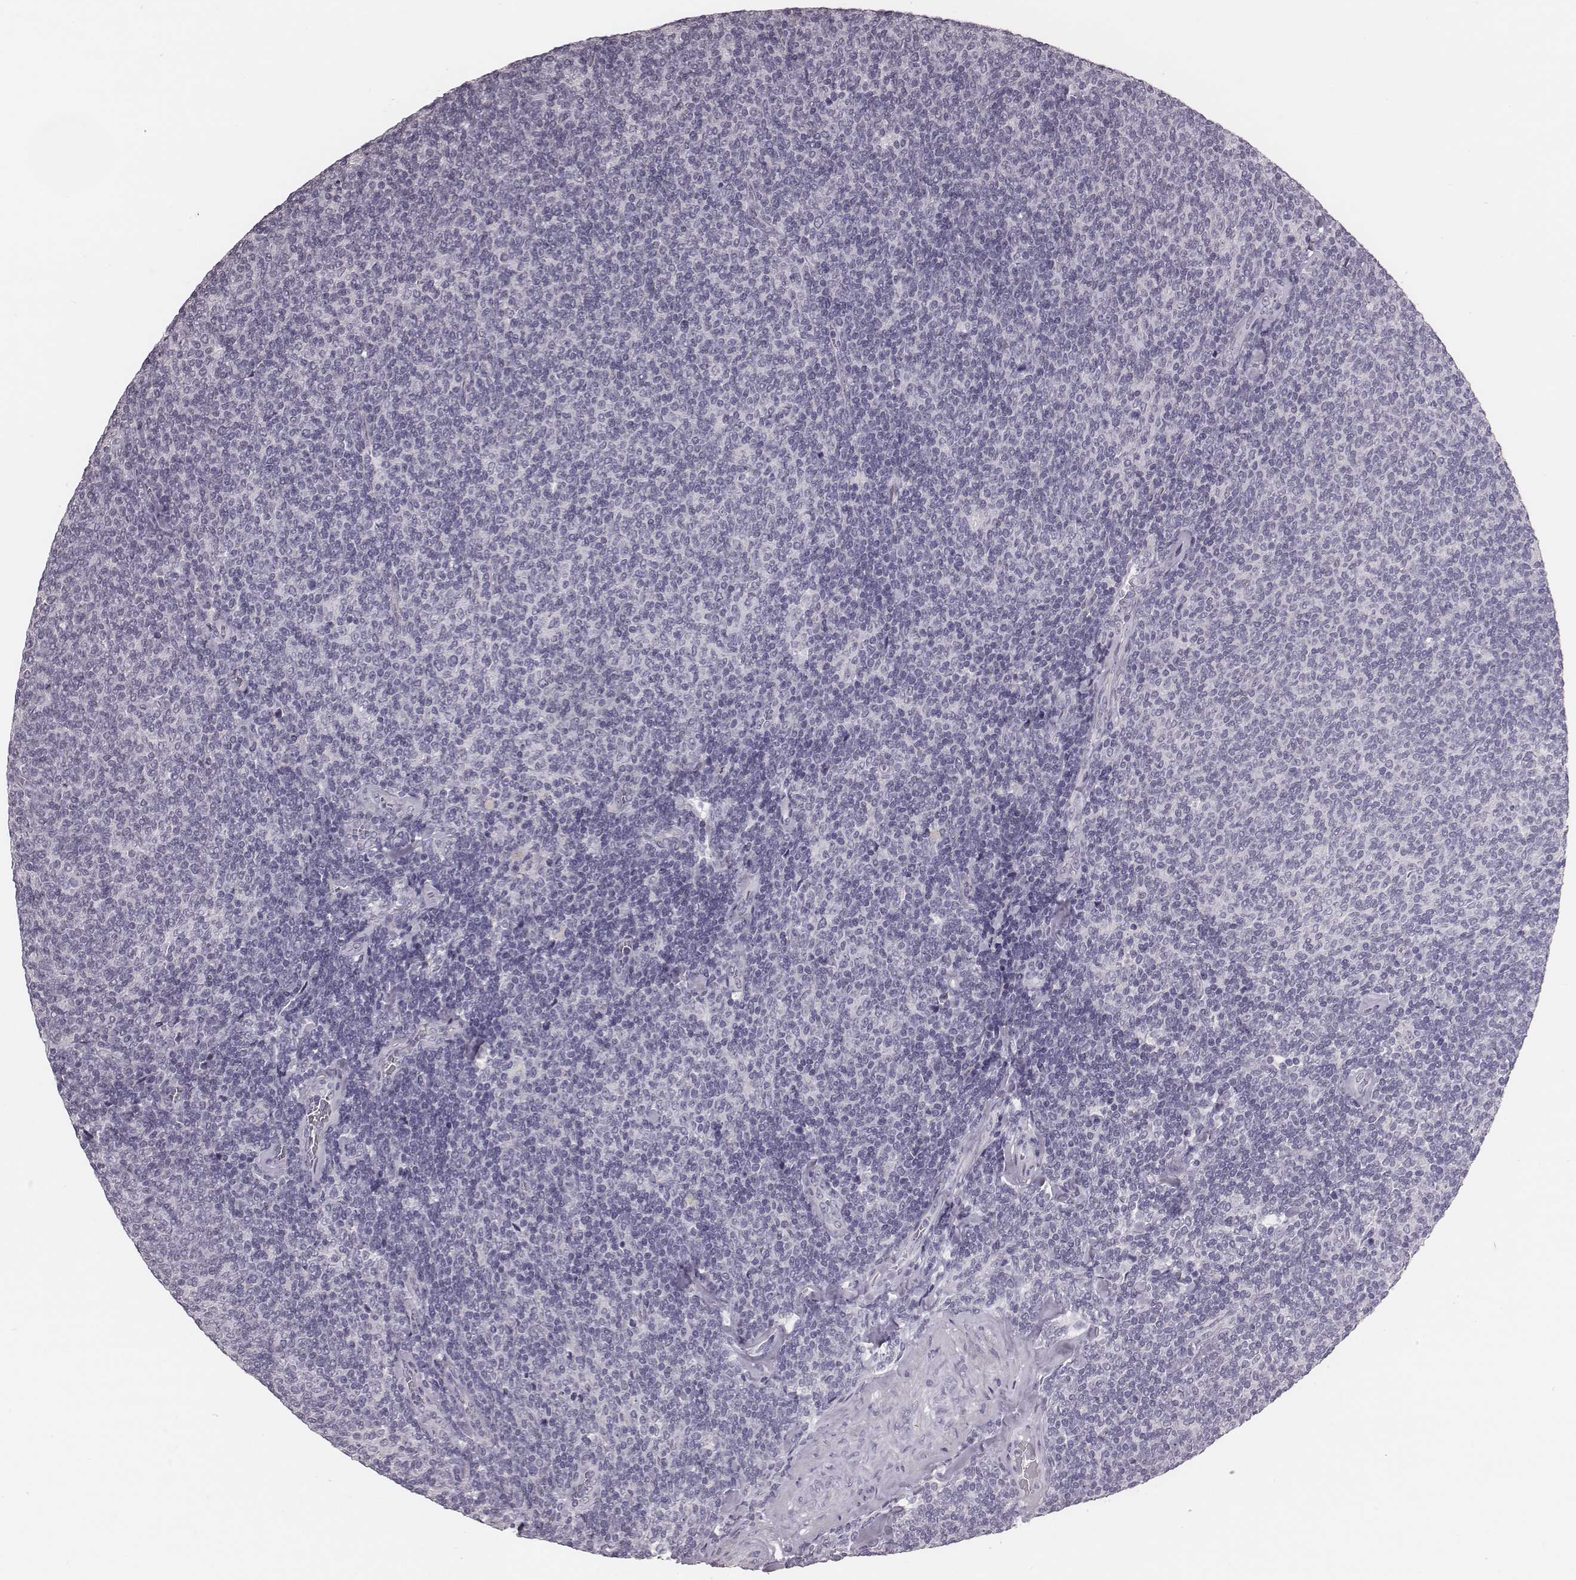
{"staining": {"intensity": "negative", "quantity": "none", "location": "none"}, "tissue": "lymphoma", "cell_type": "Tumor cells", "image_type": "cancer", "snomed": [{"axis": "morphology", "description": "Malignant lymphoma, non-Hodgkin's type, Low grade"}, {"axis": "topography", "description": "Lymph node"}], "caption": "The immunohistochemistry histopathology image has no significant staining in tumor cells of low-grade malignant lymphoma, non-Hodgkin's type tissue.", "gene": "CSHL1", "patient": {"sex": "male", "age": 52}}